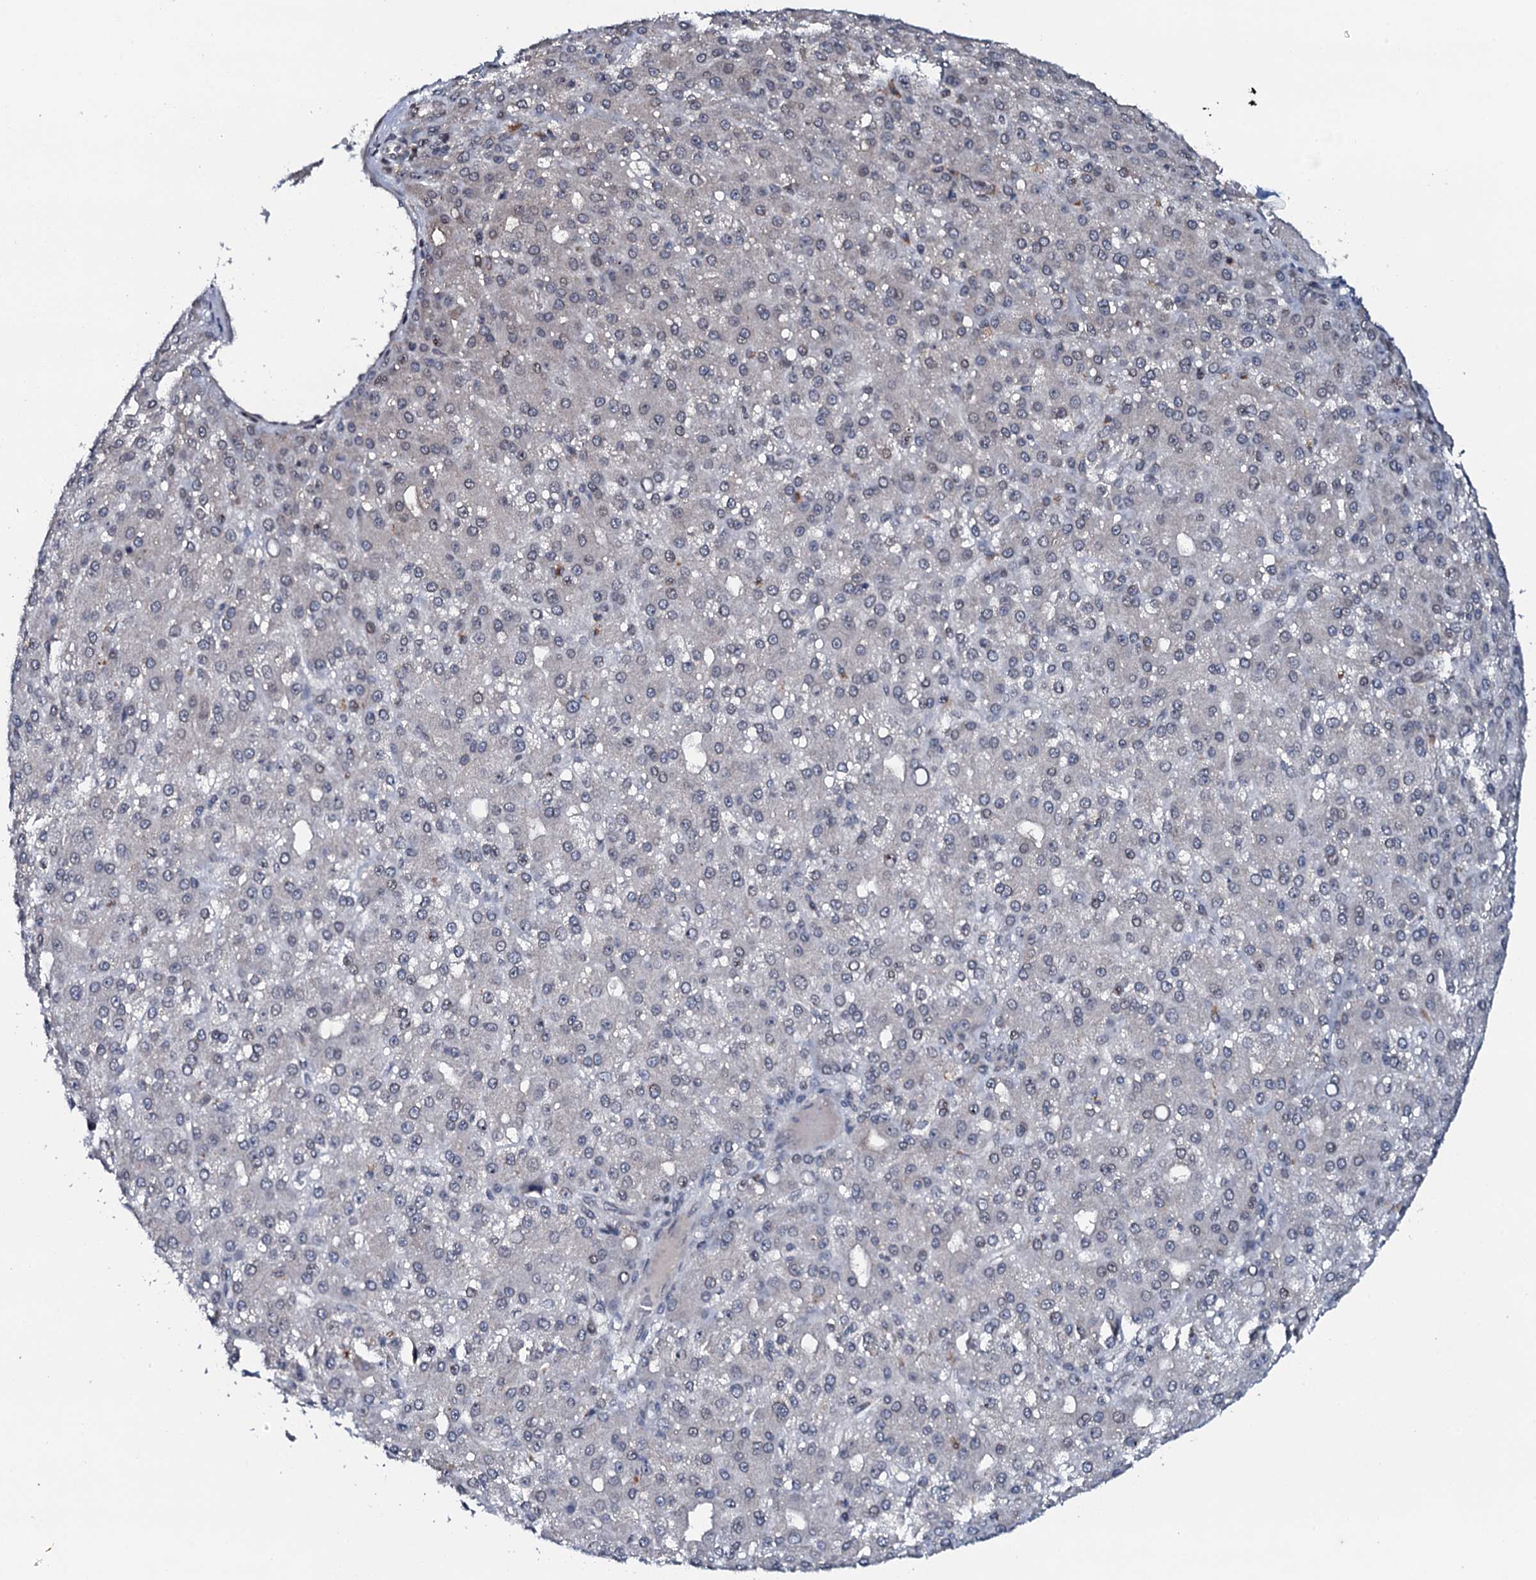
{"staining": {"intensity": "negative", "quantity": "none", "location": "none"}, "tissue": "liver cancer", "cell_type": "Tumor cells", "image_type": "cancer", "snomed": [{"axis": "morphology", "description": "Carcinoma, Hepatocellular, NOS"}, {"axis": "topography", "description": "Liver"}], "caption": "DAB (3,3'-diaminobenzidine) immunohistochemical staining of human liver cancer demonstrates no significant staining in tumor cells.", "gene": "SNTA1", "patient": {"sex": "male", "age": 67}}